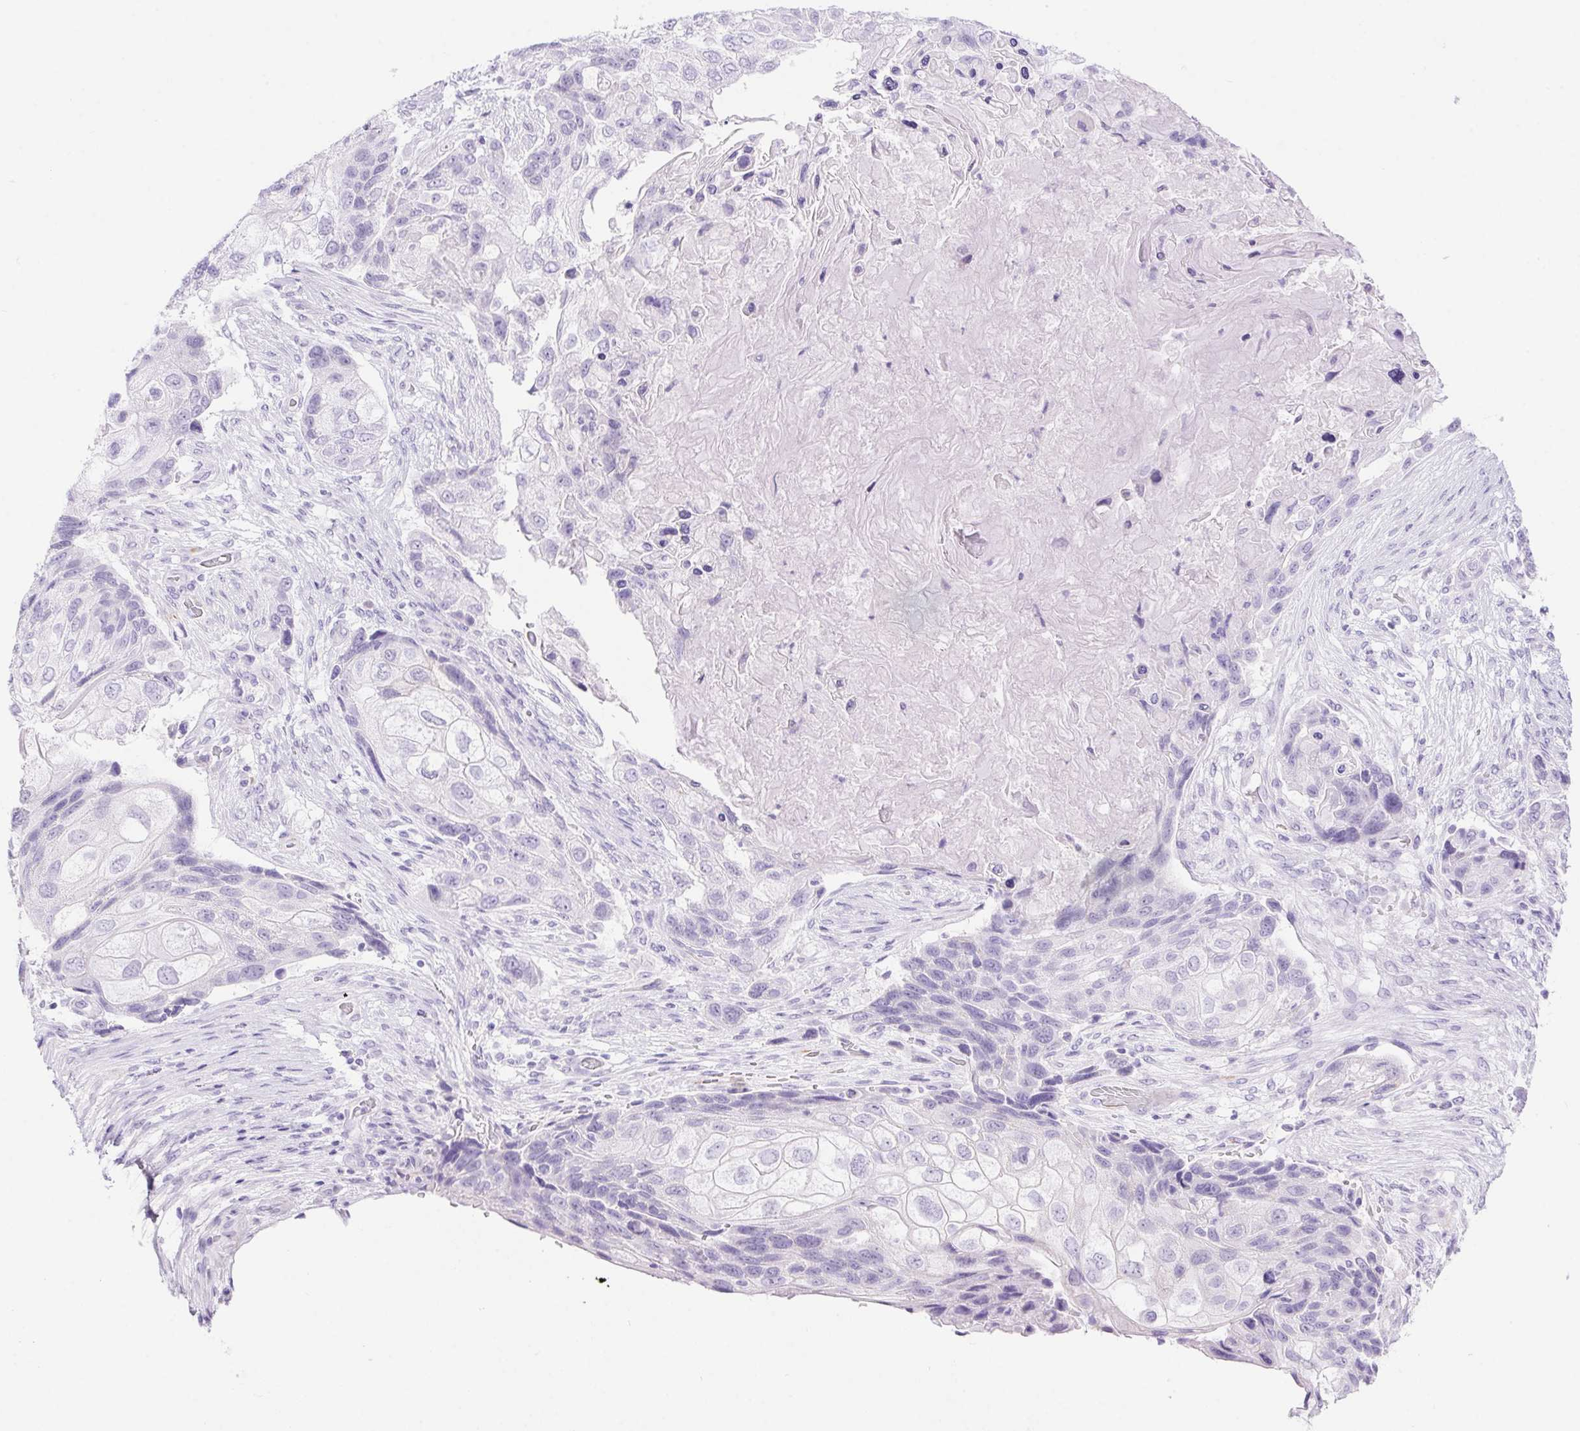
{"staining": {"intensity": "negative", "quantity": "none", "location": "none"}, "tissue": "lung cancer", "cell_type": "Tumor cells", "image_type": "cancer", "snomed": [{"axis": "morphology", "description": "Squamous cell carcinoma, NOS"}, {"axis": "topography", "description": "Lung"}], "caption": "A micrograph of human lung cancer (squamous cell carcinoma) is negative for staining in tumor cells.", "gene": "ERP27", "patient": {"sex": "male", "age": 69}}